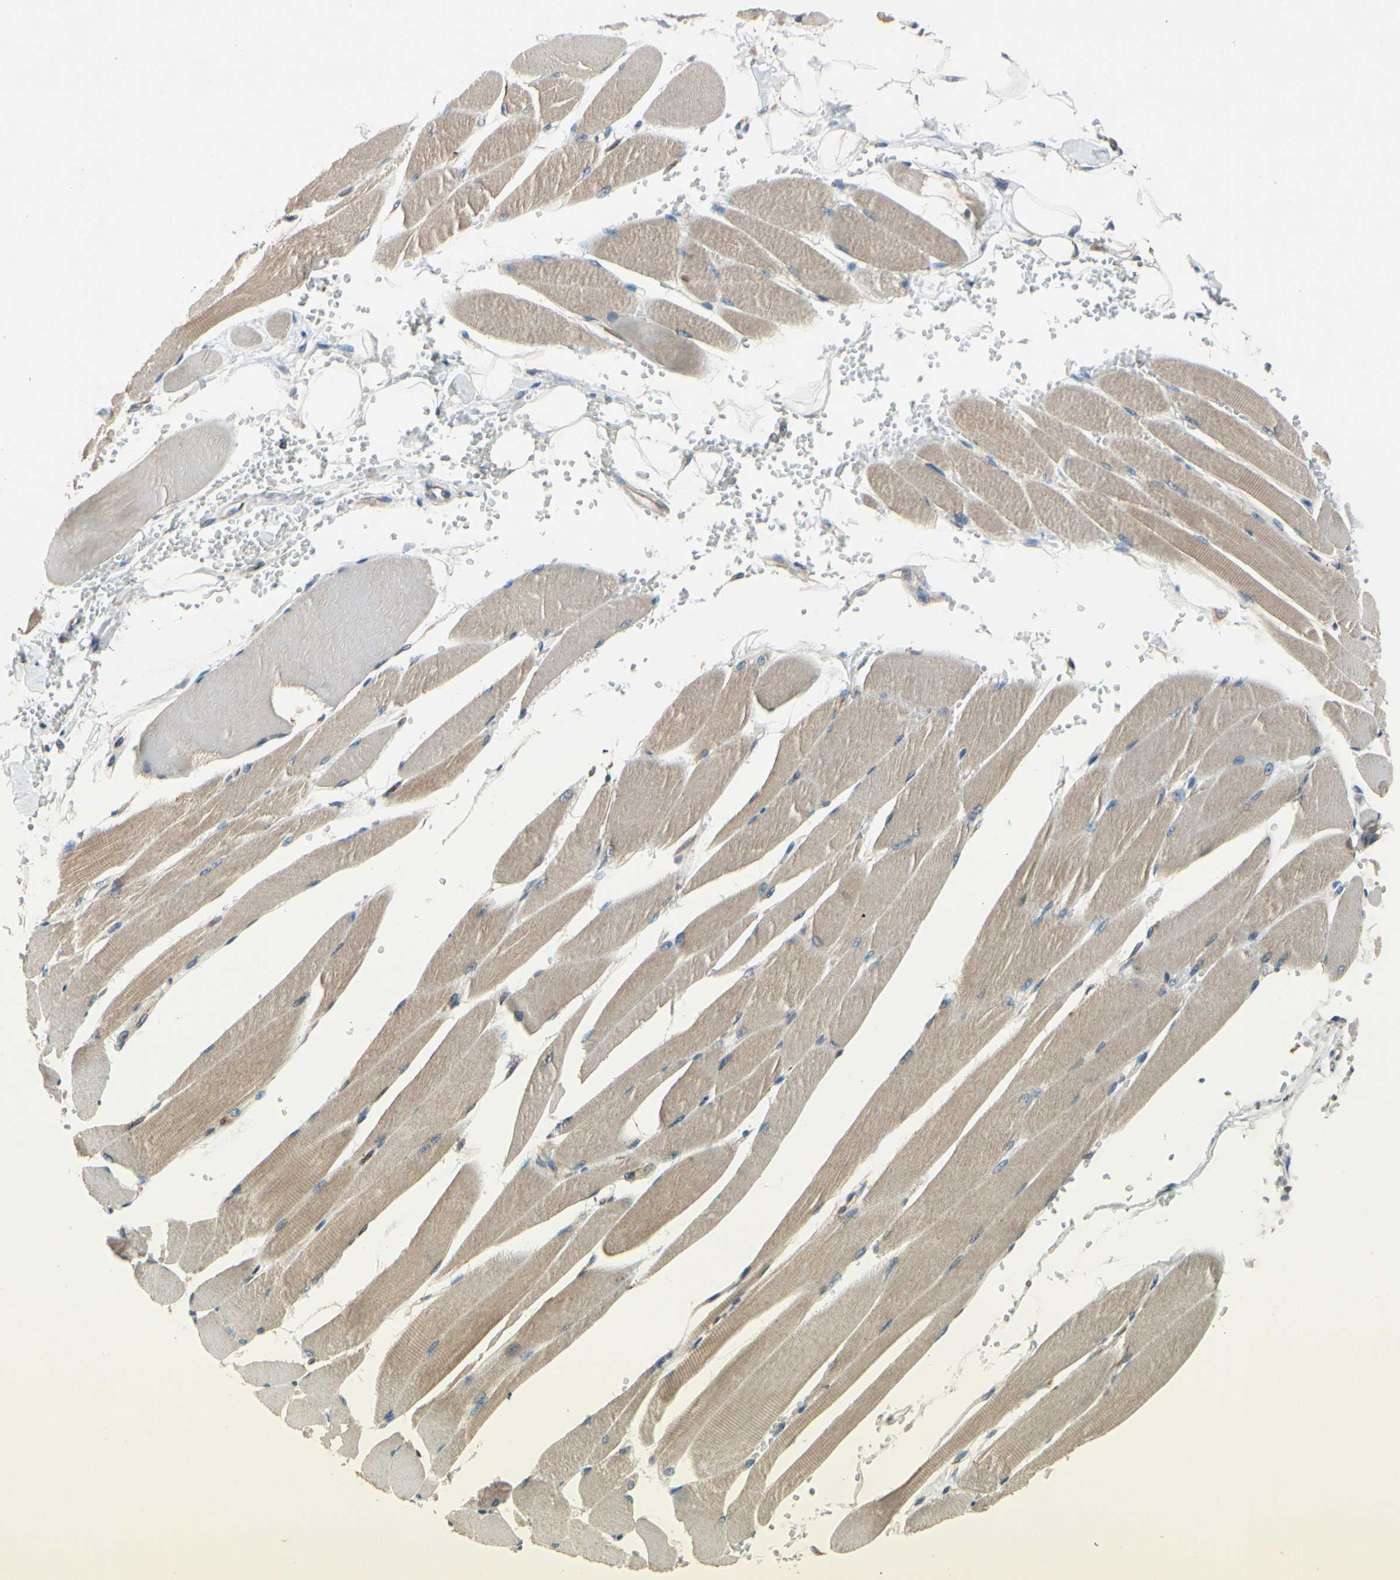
{"staining": {"intensity": "moderate", "quantity": ">75%", "location": "cytoplasmic/membranous"}, "tissue": "skeletal muscle", "cell_type": "Myocytes", "image_type": "normal", "snomed": [{"axis": "morphology", "description": "Normal tissue, NOS"}, {"axis": "topography", "description": "Skeletal muscle"}, {"axis": "topography", "description": "Oral tissue"}, {"axis": "topography", "description": "Peripheral nerve tissue"}], "caption": "Myocytes demonstrate moderate cytoplasmic/membranous expression in approximately >75% of cells in unremarkable skeletal muscle. (Brightfield microscopy of DAB IHC at high magnification).", "gene": "CLCC1", "patient": {"sex": "female", "age": 84}}